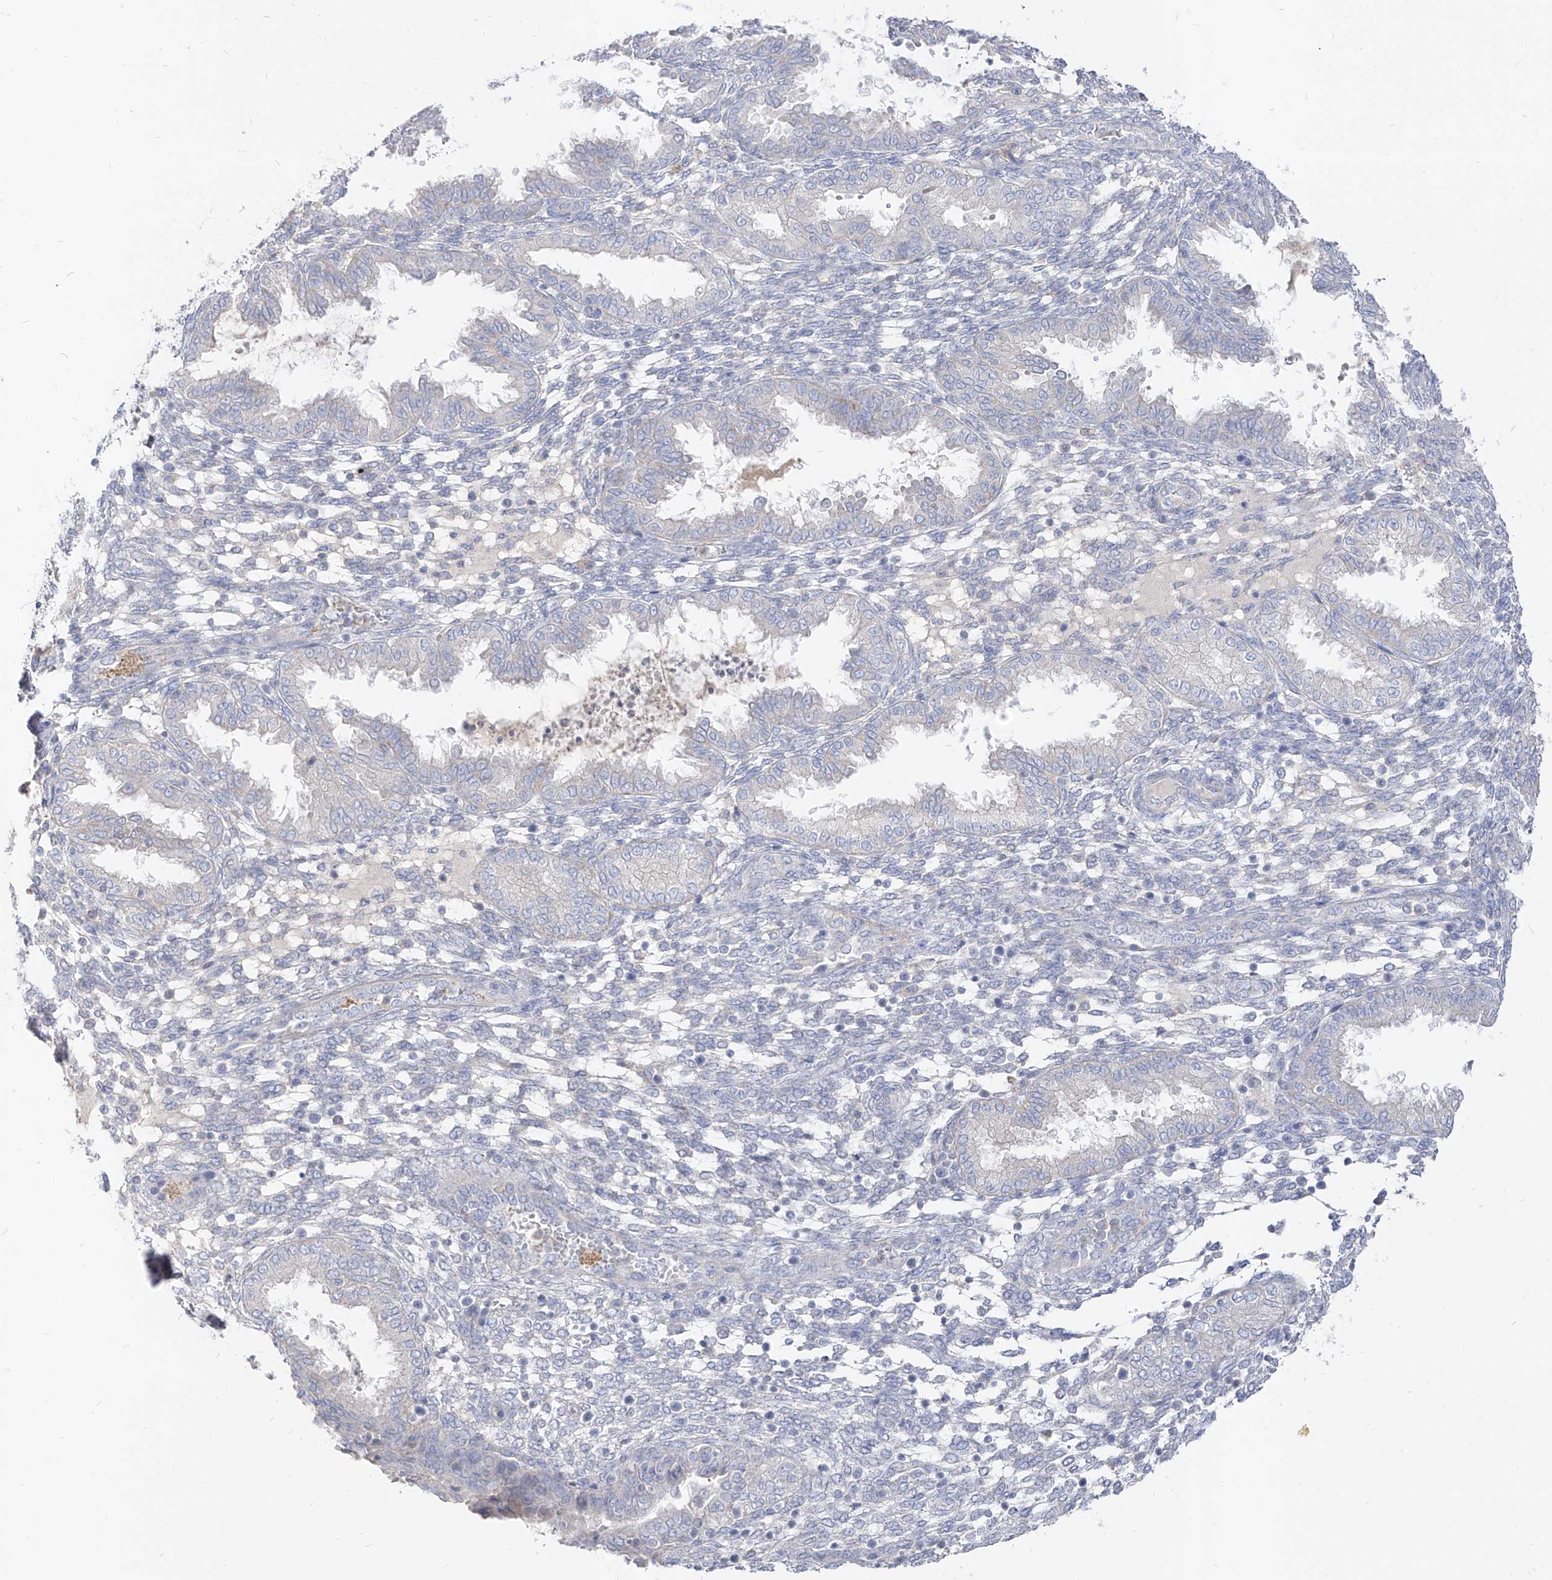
{"staining": {"intensity": "negative", "quantity": "none", "location": "none"}, "tissue": "endometrium", "cell_type": "Cells in endometrial stroma", "image_type": "normal", "snomed": [{"axis": "morphology", "description": "Normal tissue, NOS"}, {"axis": "topography", "description": "Endometrium"}], "caption": "This is an immunohistochemistry (IHC) micrograph of normal human endometrium. There is no positivity in cells in endometrial stroma.", "gene": "RBFOX3", "patient": {"sex": "female", "age": 33}}